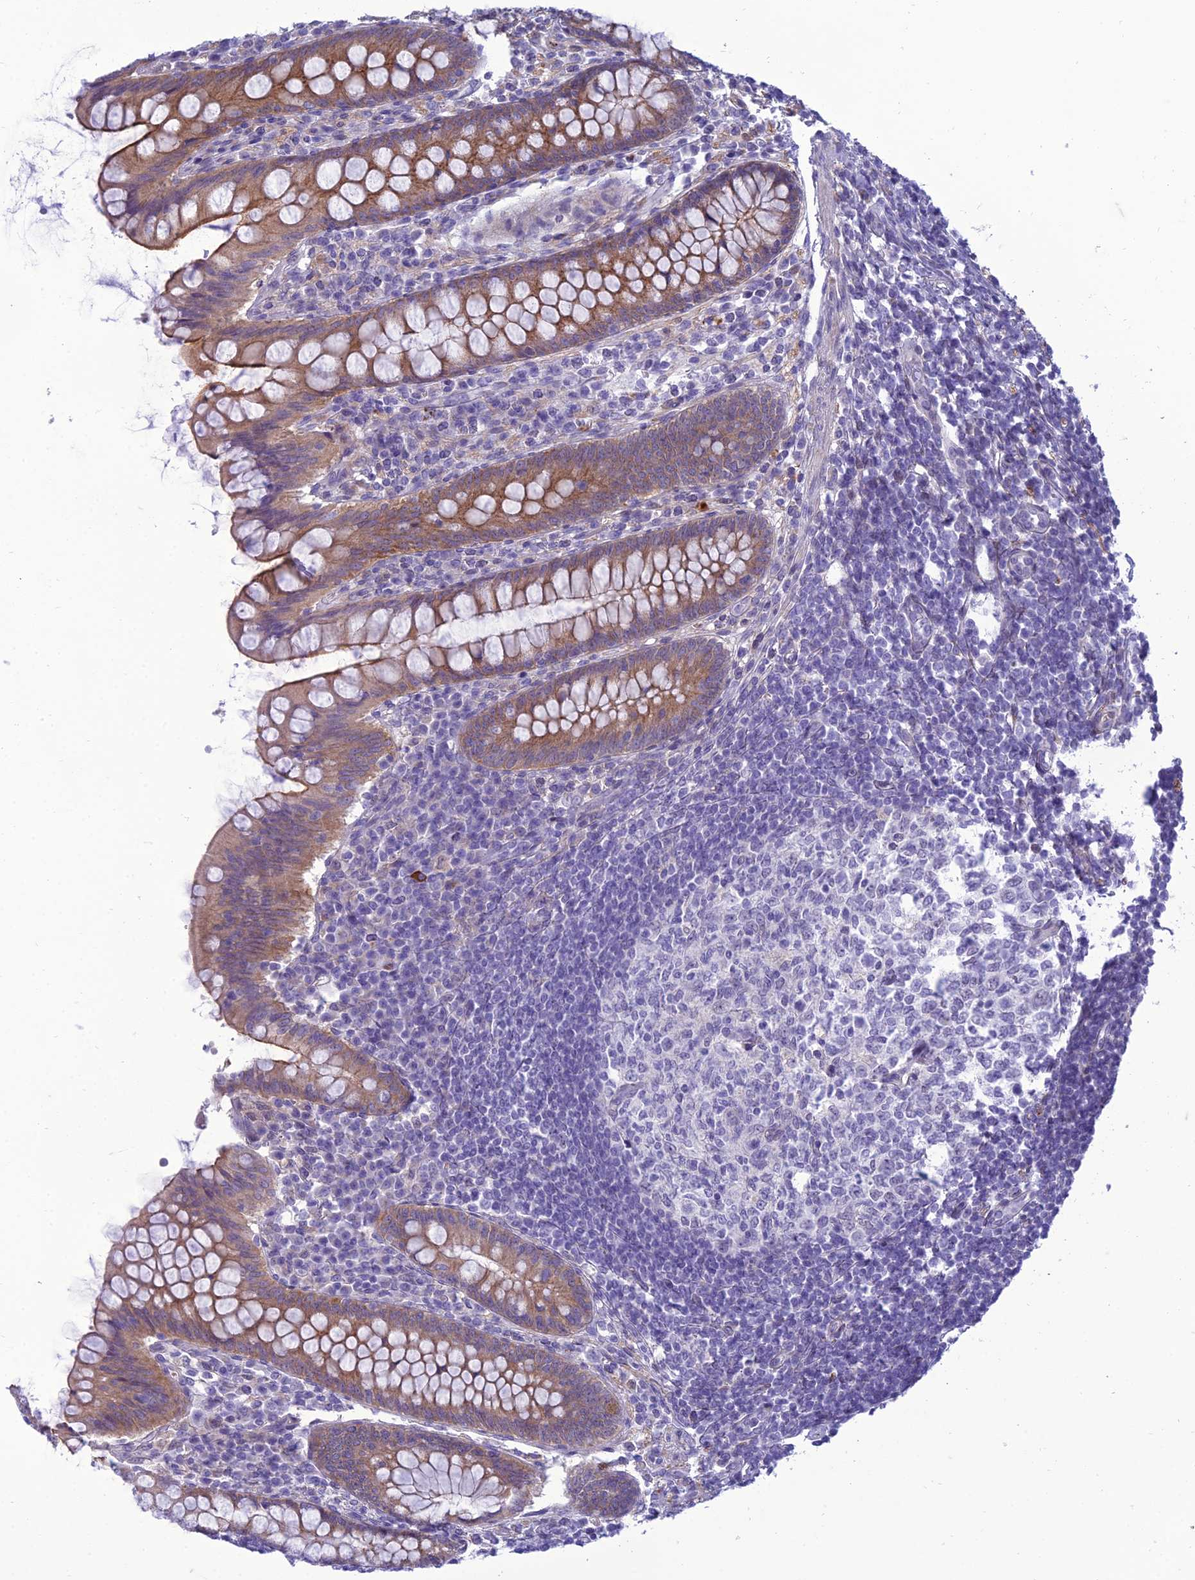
{"staining": {"intensity": "moderate", "quantity": ">75%", "location": "cytoplasmic/membranous"}, "tissue": "appendix", "cell_type": "Glandular cells", "image_type": "normal", "snomed": [{"axis": "morphology", "description": "Normal tissue, NOS"}, {"axis": "topography", "description": "Appendix"}], "caption": "Appendix stained with DAB immunohistochemistry reveals medium levels of moderate cytoplasmic/membranous expression in about >75% of glandular cells. The protein is shown in brown color, while the nuclei are stained blue.", "gene": "ANKS4B", "patient": {"sex": "female", "age": 33}}